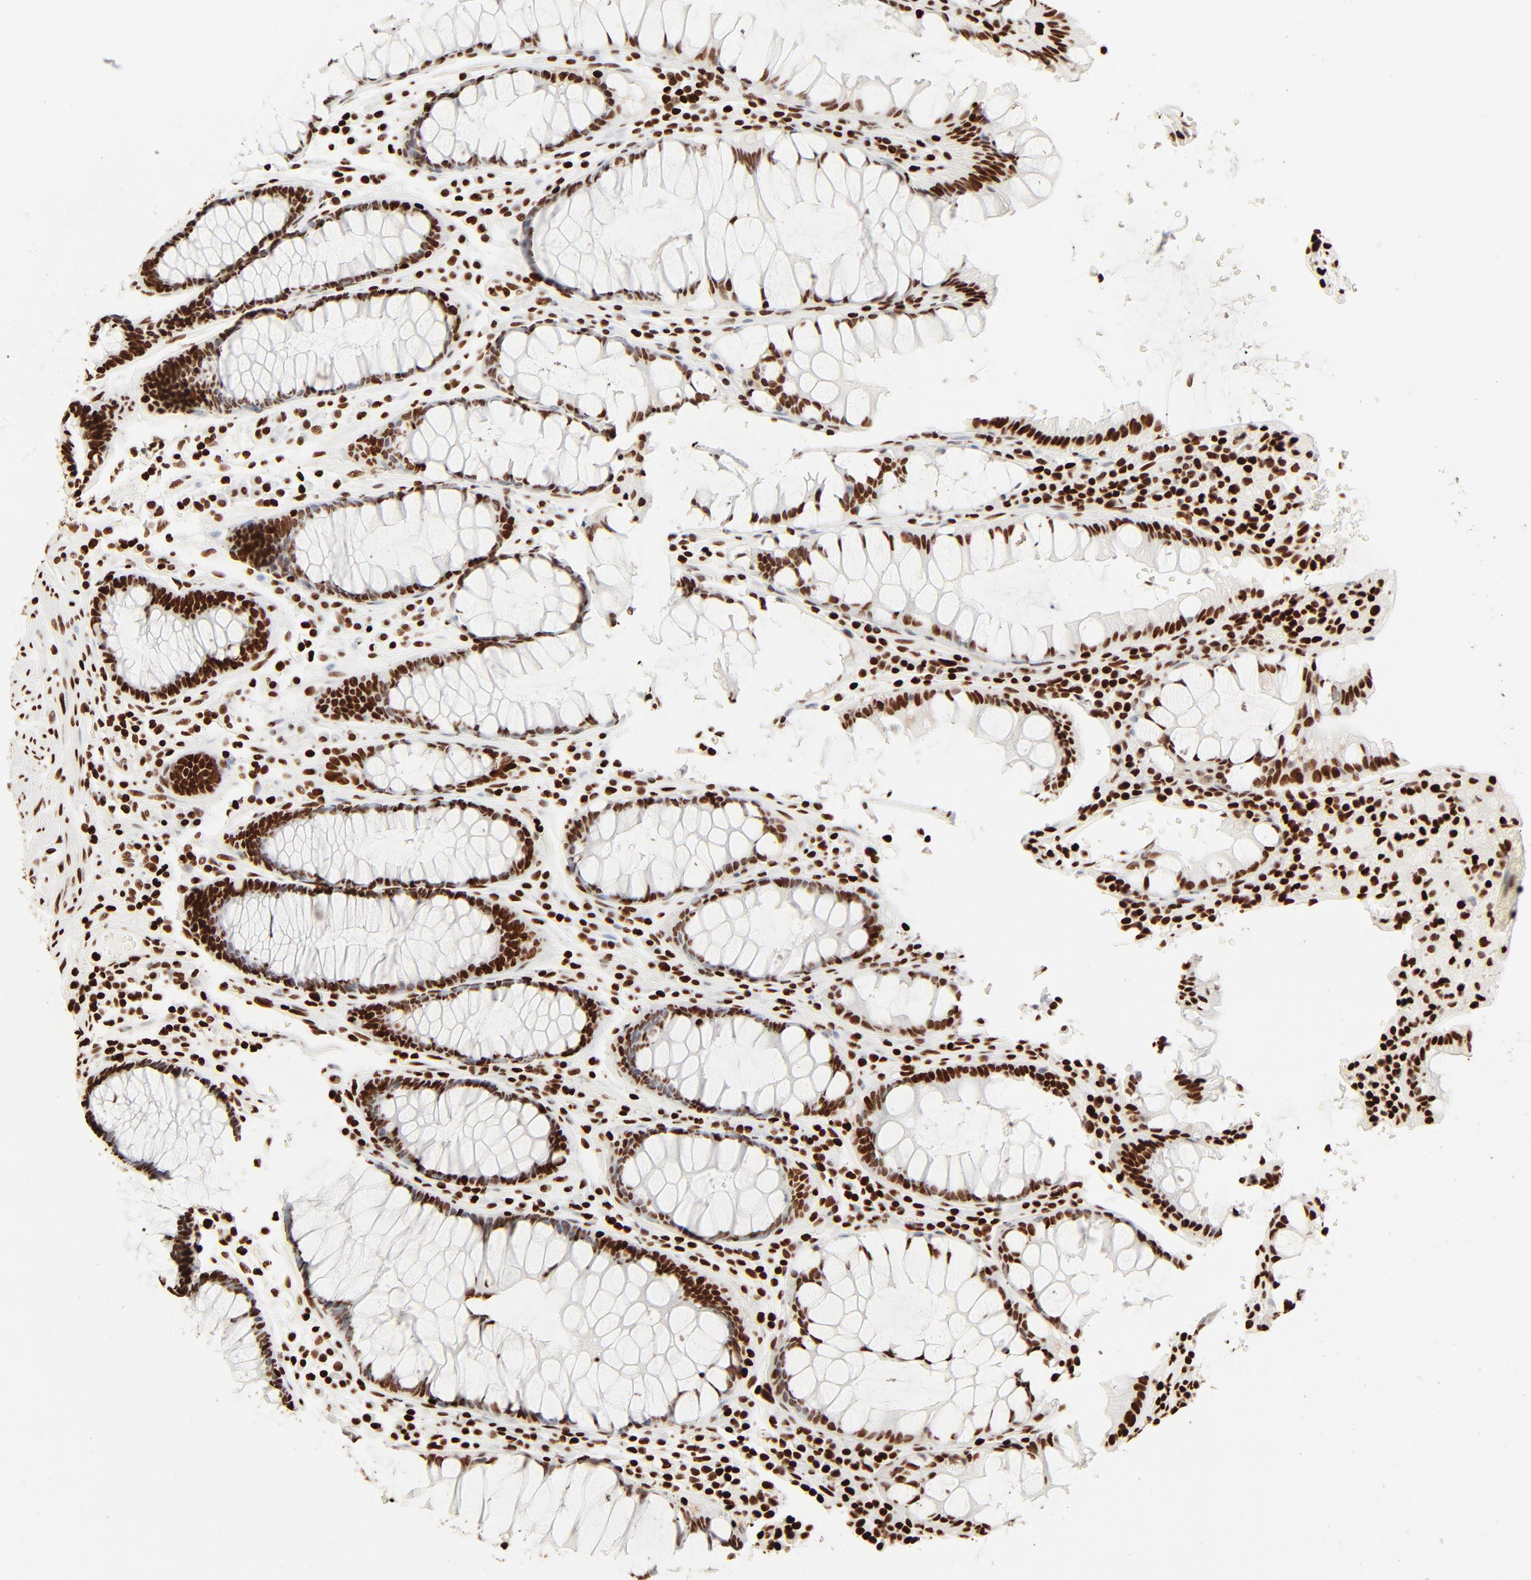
{"staining": {"intensity": "strong", "quantity": ">75%", "location": "nuclear"}, "tissue": "colorectal cancer", "cell_type": "Tumor cells", "image_type": "cancer", "snomed": [{"axis": "morphology", "description": "Normal tissue, NOS"}, {"axis": "morphology", "description": "Adenocarcinoma, NOS"}, {"axis": "topography", "description": "Colon"}], "caption": "Tumor cells display strong nuclear expression in approximately >75% of cells in colorectal adenocarcinoma. (DAB IHC, brown staining for protein, blue staining for nuclei).", "gene": "HMGB2", "patient": {"sex": "female", "age": 78}}